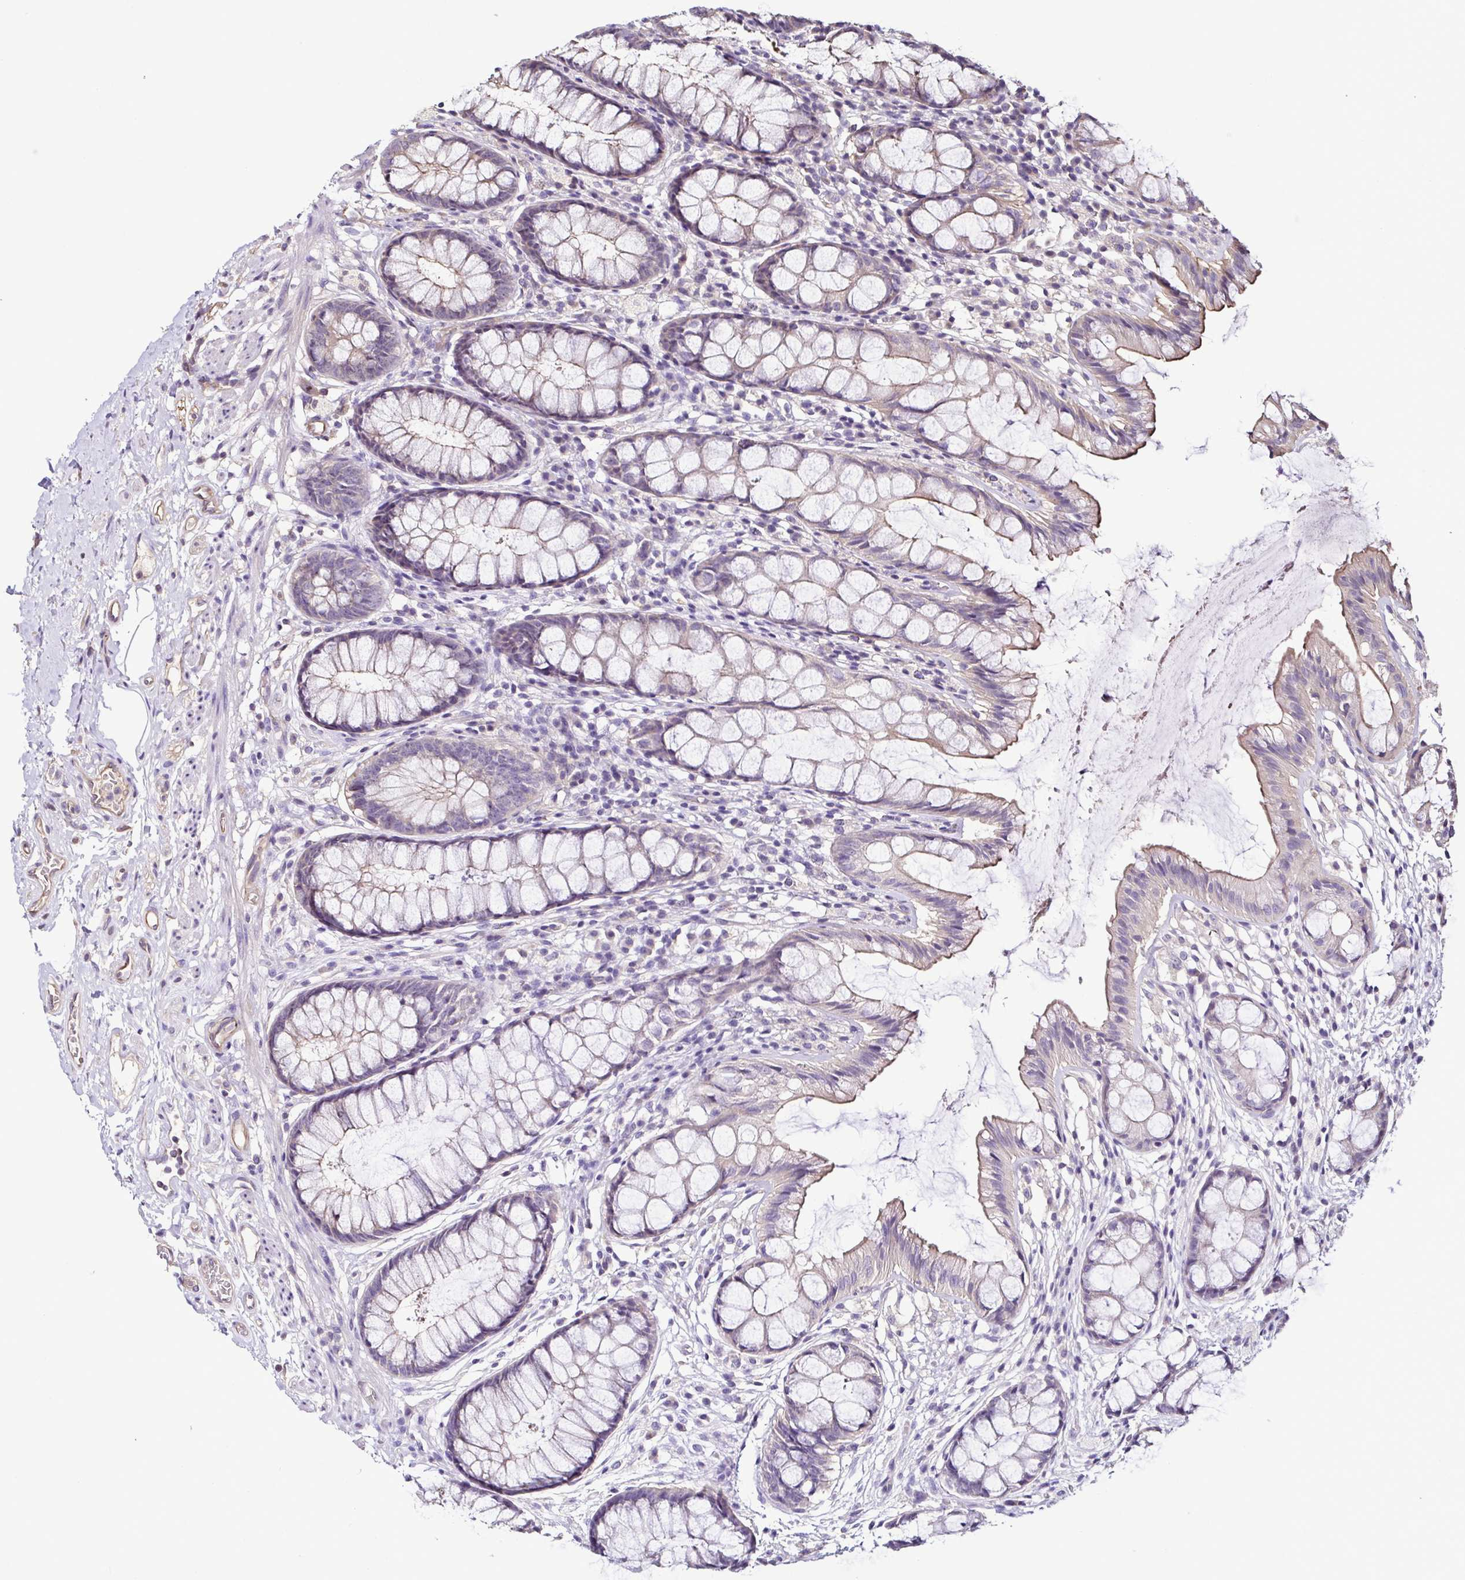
{"staining": {"intensity": "weak", "quantity": "<25%", "location": "cytoplasmic/membranous"}, "tissue": "rectum", "cell_type": "Glandular cells", "image_type": "normal", "snomed": [{"axis": "morphology", "description": "Normal tissue, NOS"}, {"axis": "topography", "description": "Rectum"}], "caption": "Immunohistochemistry photomicrograph of unremarkable rectum: human rectum stained with DAB displays no significant protein staining in glandular cells. (DAB (3,3'-diaminobenzidine) IHC with hematoxylin counter stain).", "gene": "LMOD2", "patient": {"sex": "female", "age": 62}}